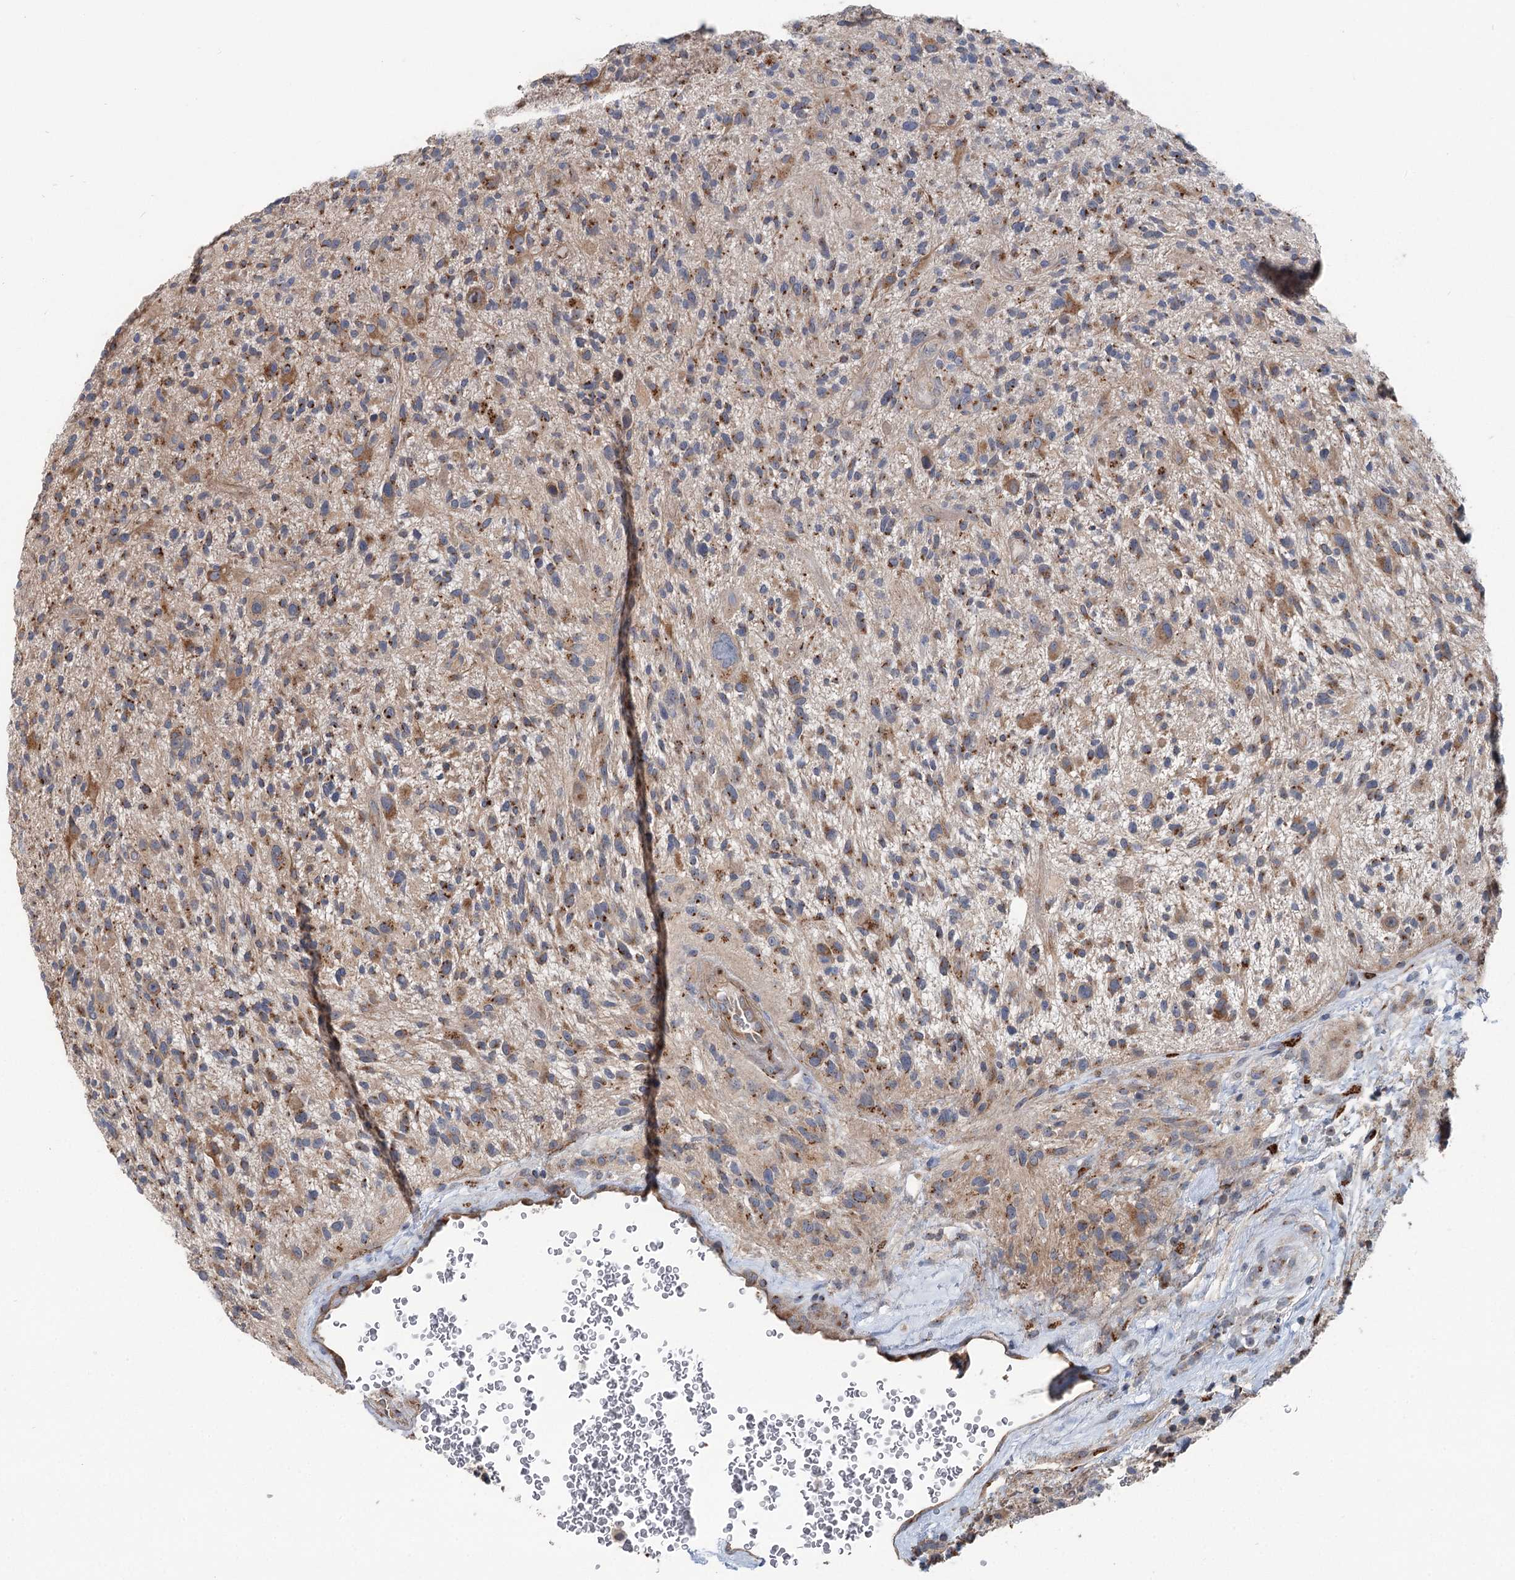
{"staining": {"intensity": "moderate", "quantity": ">75%", "location": "cytoplasmic/membranous"}, "tissue": "glioma", "cell_type": "Tumor cells", "image_type": "cancer", "snomed": [{"axis": "morphology", "description": "Glioma, malignant, High grade"}, {"axis": "topography", "description": "Brain"}], "caption": "Glioma stained for a protein (brown) exhibits moderate cytoplasmic/membranous positive staining in about >75% of tumor cells.", "gene": "ITIH5", "patient": {"sex": "male", "age": 47}}